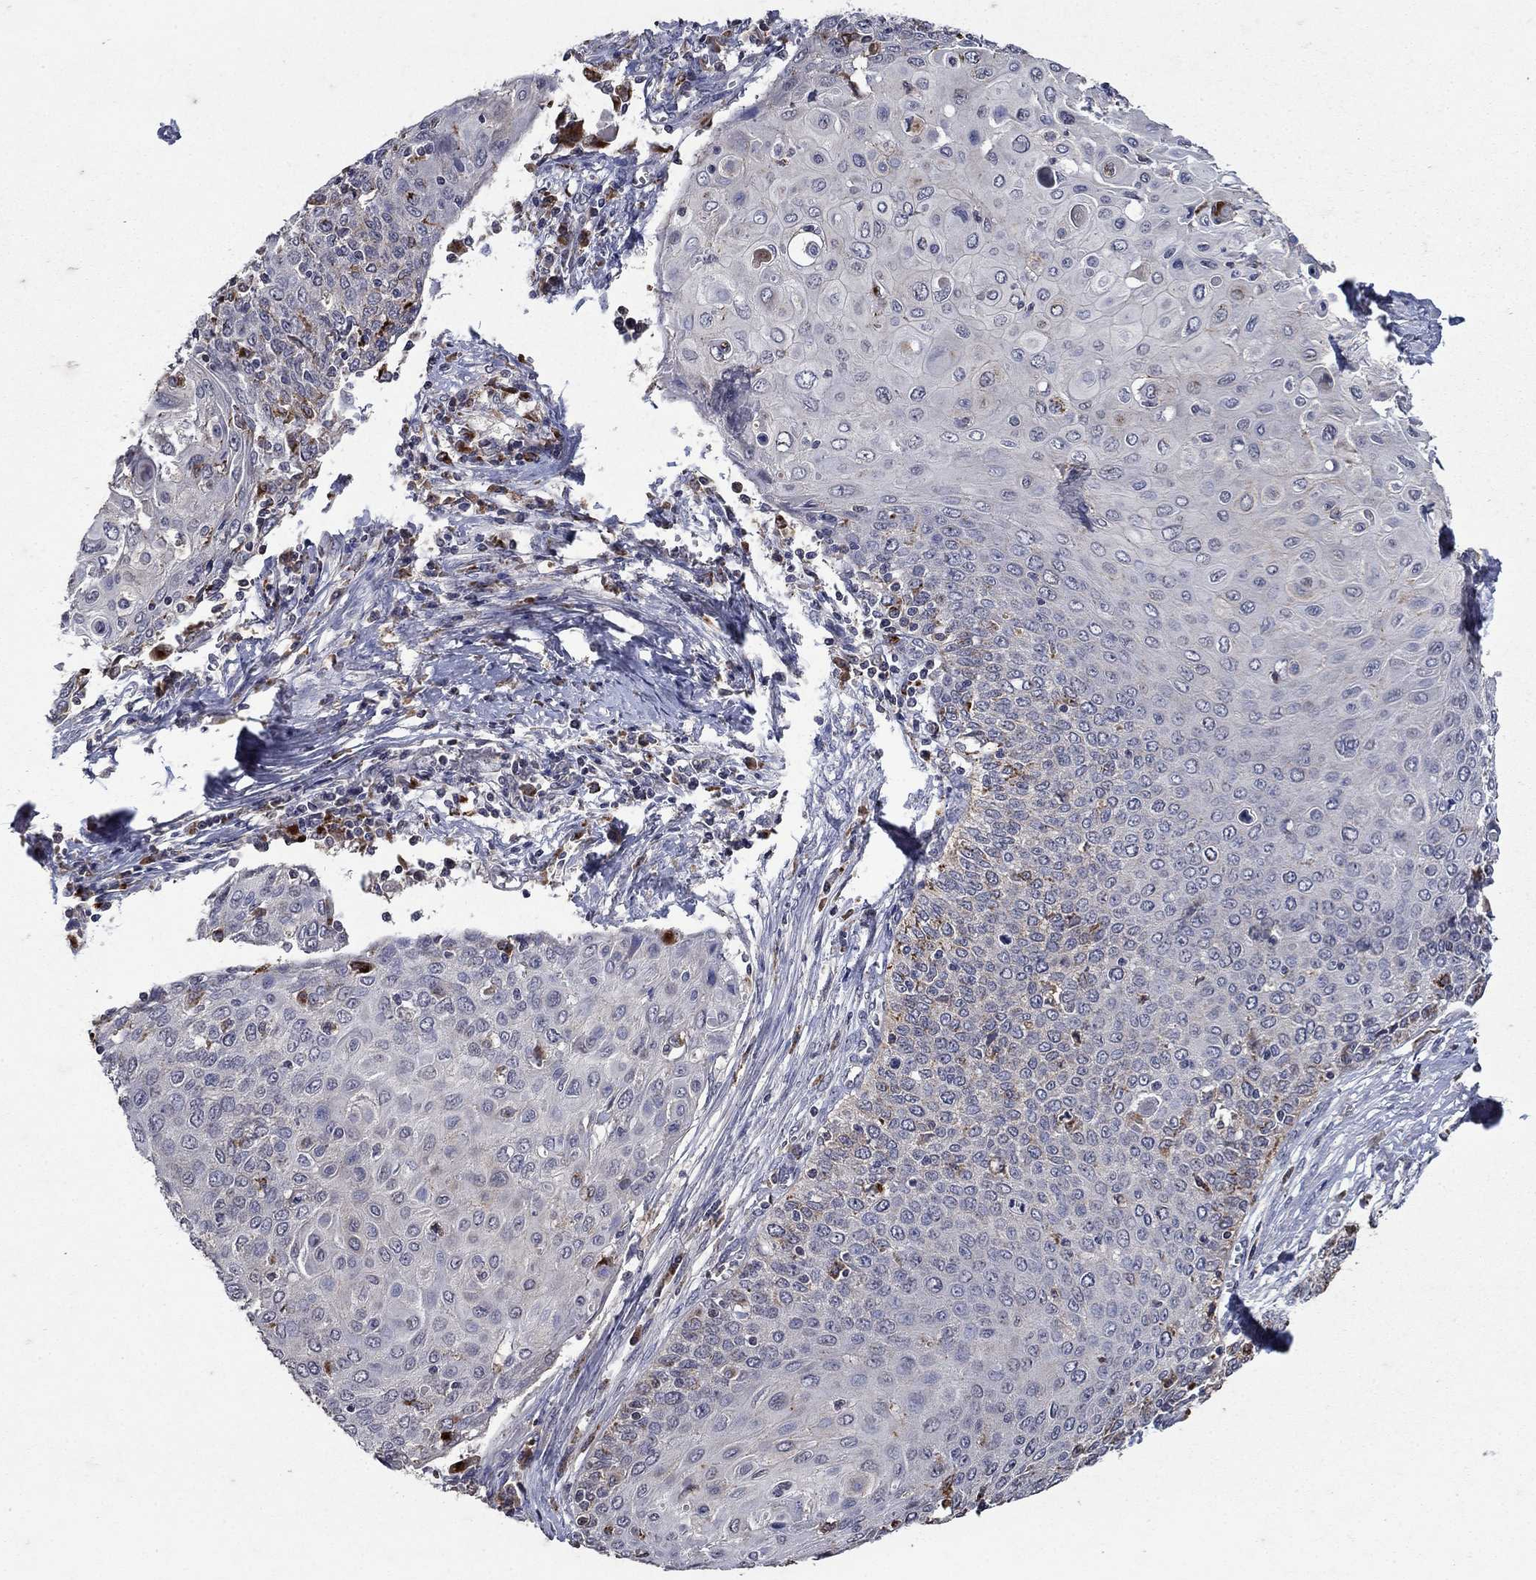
{"staining": {"intensity": "negative", "quantity": "none", "location": "none"}, "tissue": "cervical cancer", "cell_type": "Tumor cells", "image_type": "cancer", "snomed": [{"axis": "morphology", "description": "Squamous cell carcinoma, NOS"}, {"axis": "topography", "description": "Cervix"}], "caption": "This micrograph is of cervical squamous cell carcinoma stained with IHC to label a protein in brown with the nuclei are counter-stained blue. There is no positivity in tumor cells.", "gene": "NPC2", "patient": {"sex": "female", "age": 39}}